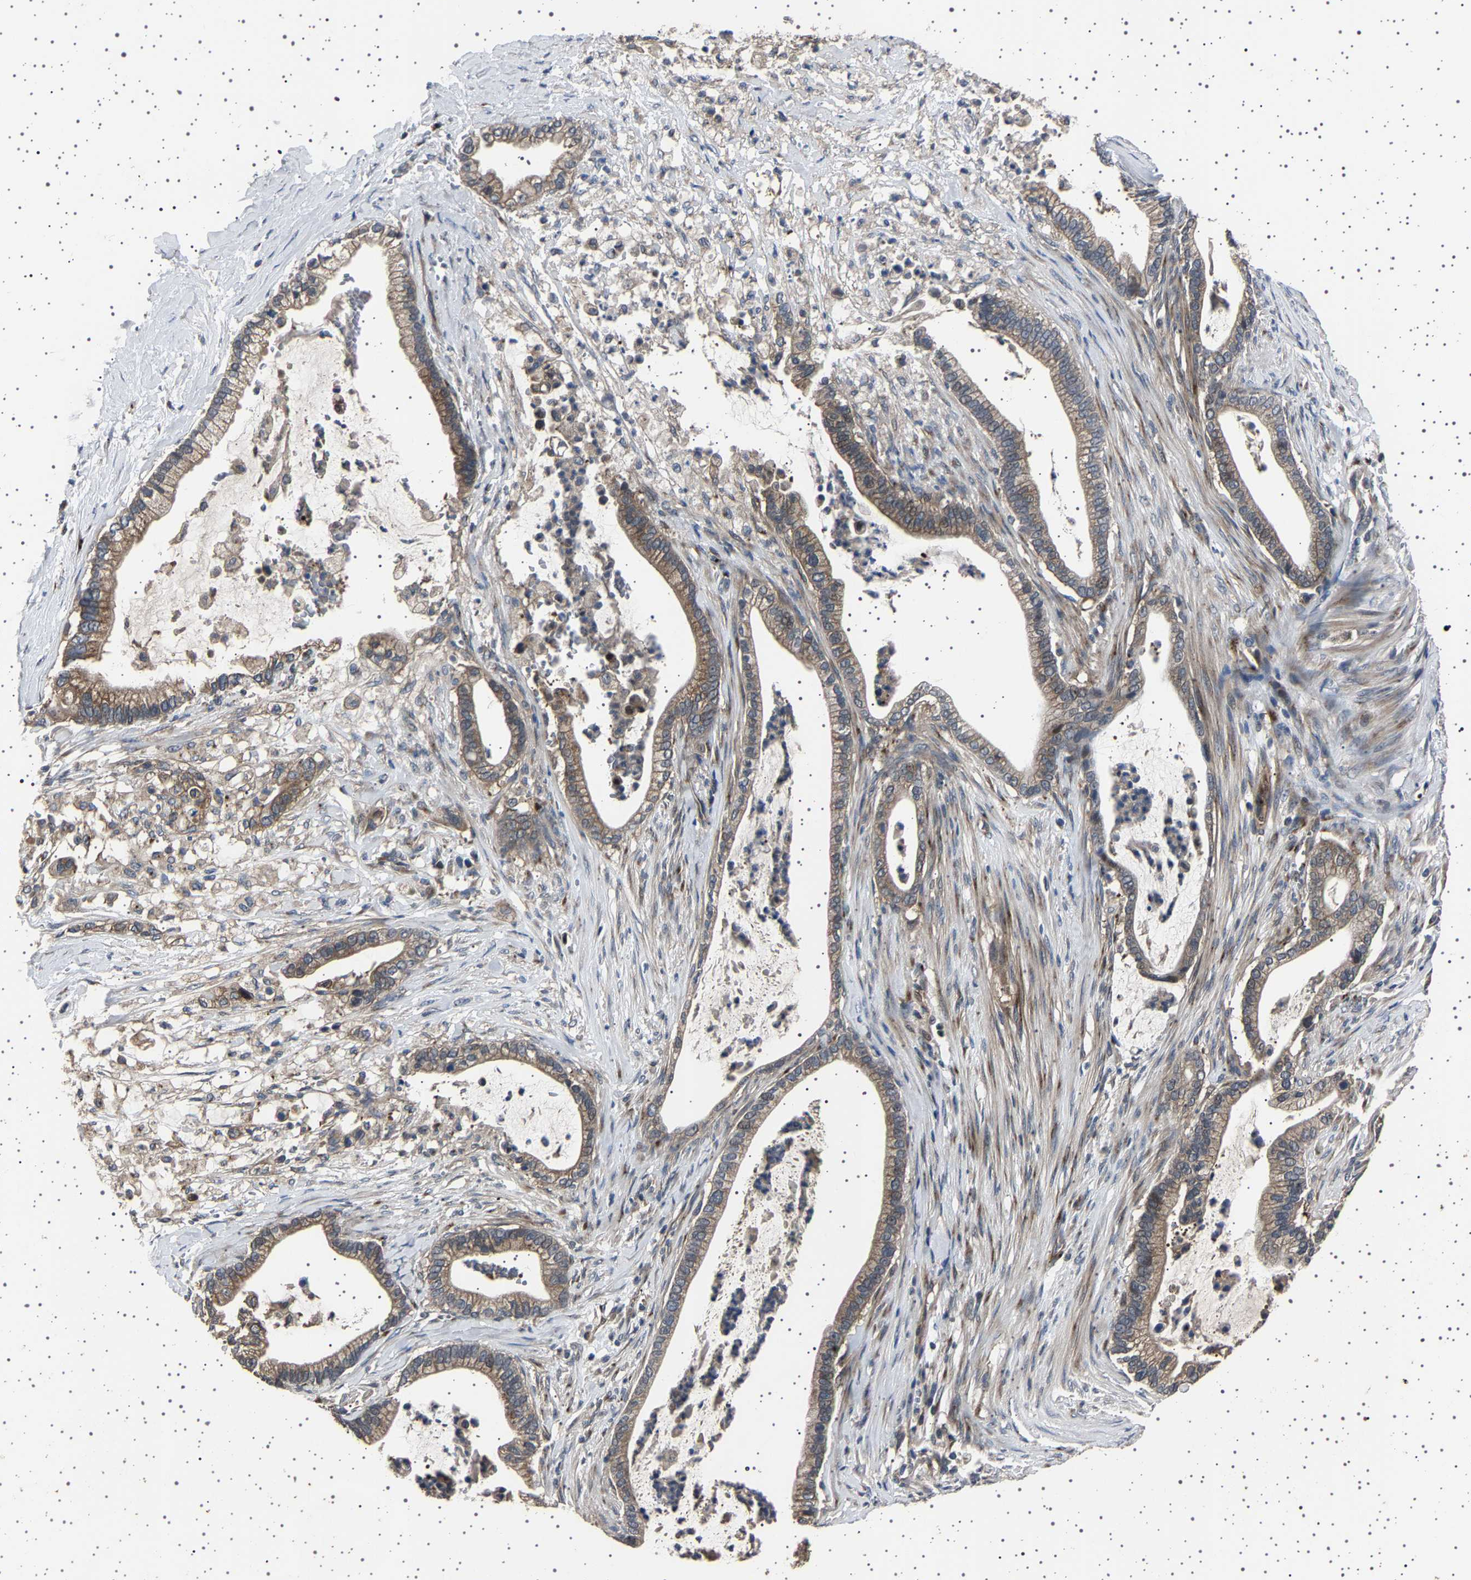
{"staining": {"intensity": "weak", "quantity": ">75%", "location": "cytoplasmic/membranous"}, "tissue": "pancreatic cancer", "cell_type": "Tumor cells", "image_type": "cancer", "snomed": [{"axis": "morphology", "description": "Adenocarcinoma, NOS"}, {"axis": "topography", "description": "Pancreas"}], "caption": "DAB immunohistochemical staining of pancreatic adenocarcinoma exhibits weak cytoplasmic/membranous protein expression in approximately >75% of tumor cells.", "gene": "NCKAP1", "patient": {"sex": "male", "age": 69}}